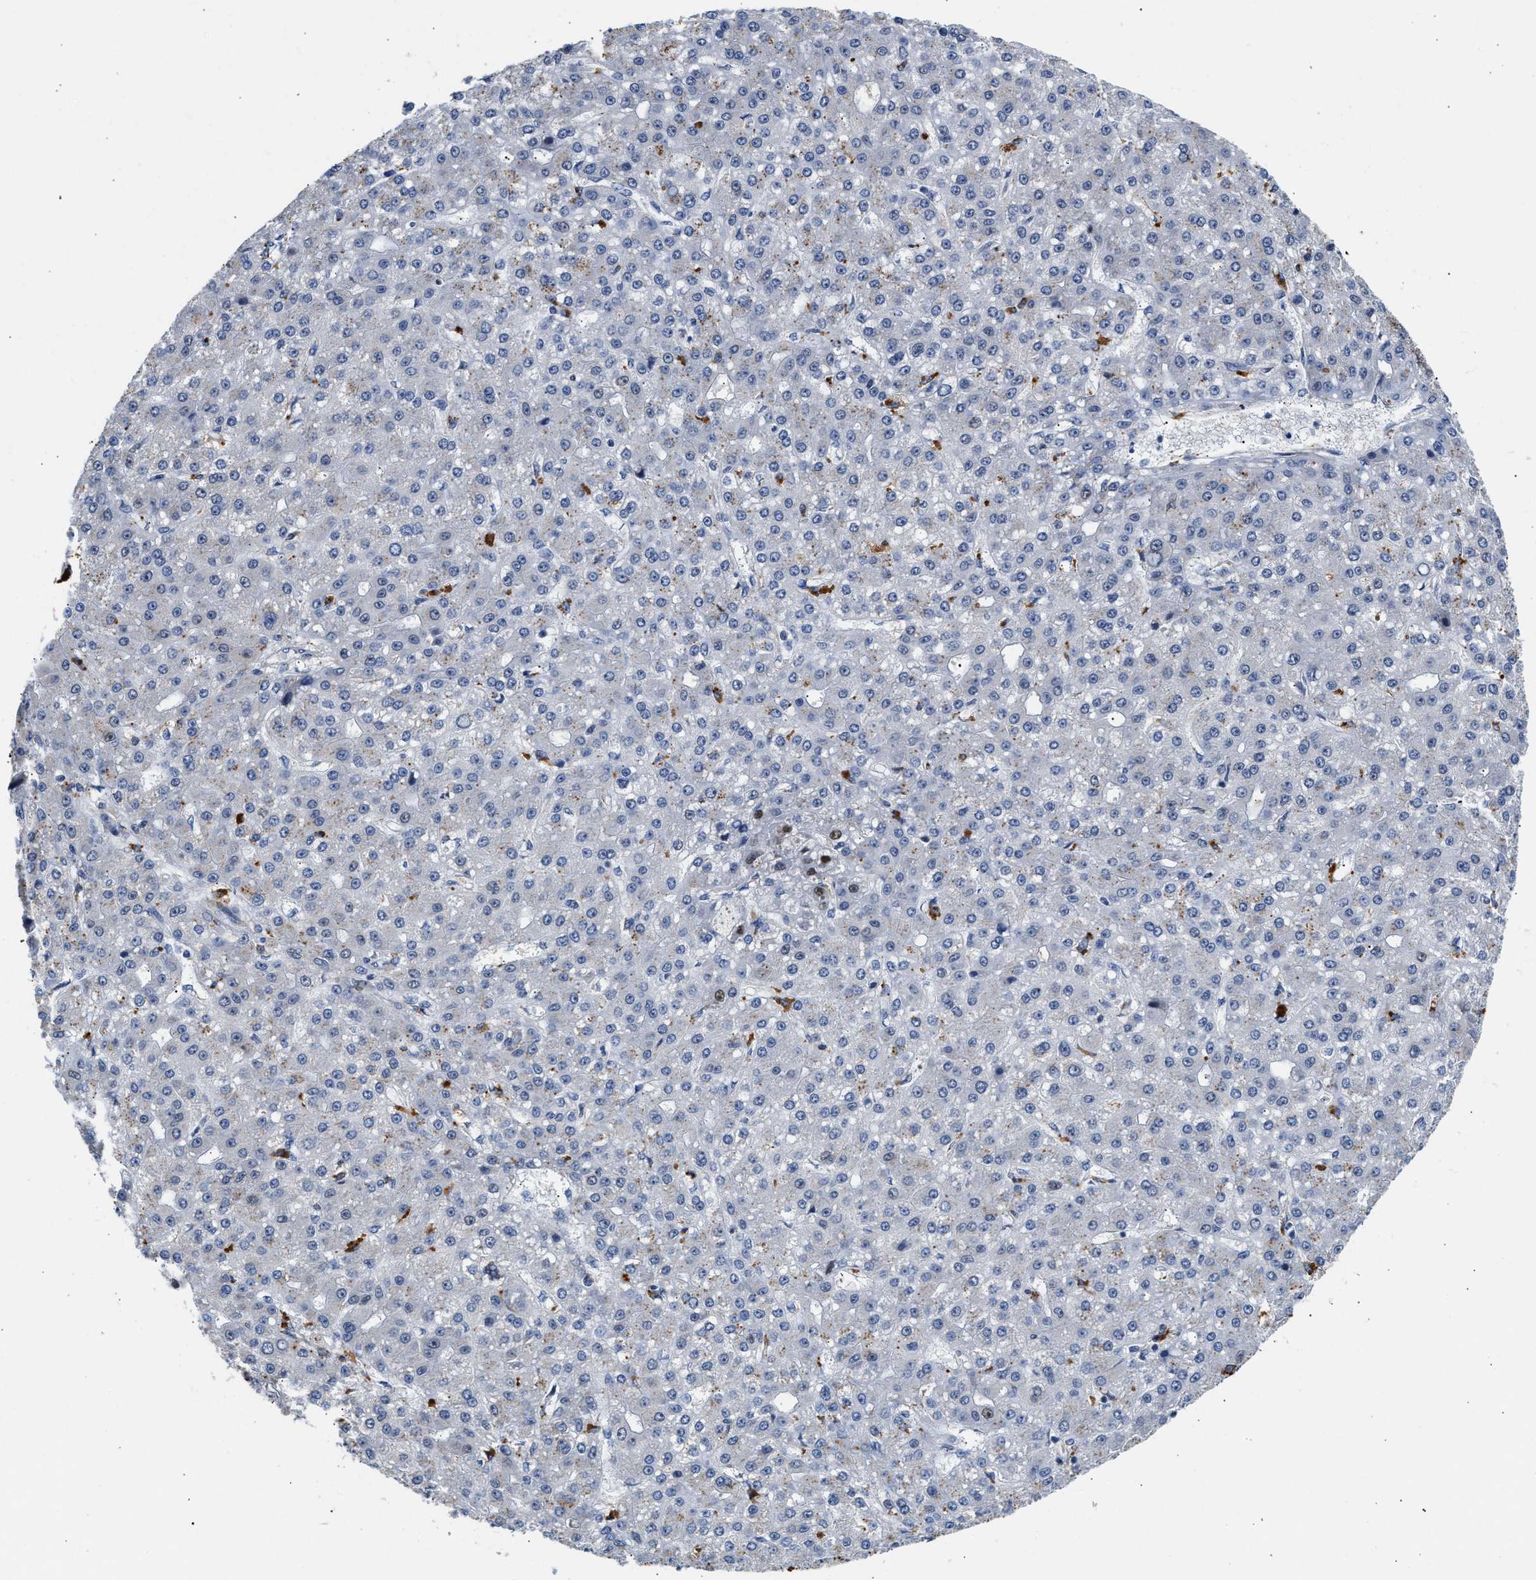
{"staining": {"intensity": "negative", "quantity": "none", "location": "none"}, "tissue": "liver cancer", "cell_type": "Tumor cells", "image_type": "cancer", "snomed": [{"axis": "morphology", "description": "Carcinoma, Hepatocellular, NOS"}, {"axis": "topography", "description": "Liver"}], "caption": "An immunohistochemistry (IHC) photomicrograph of liver cancer is shown. There is no staining in tumor cells of liver cancer.", "gene": "PPM1L", "patient": {"sex": "male", "age": 67}}